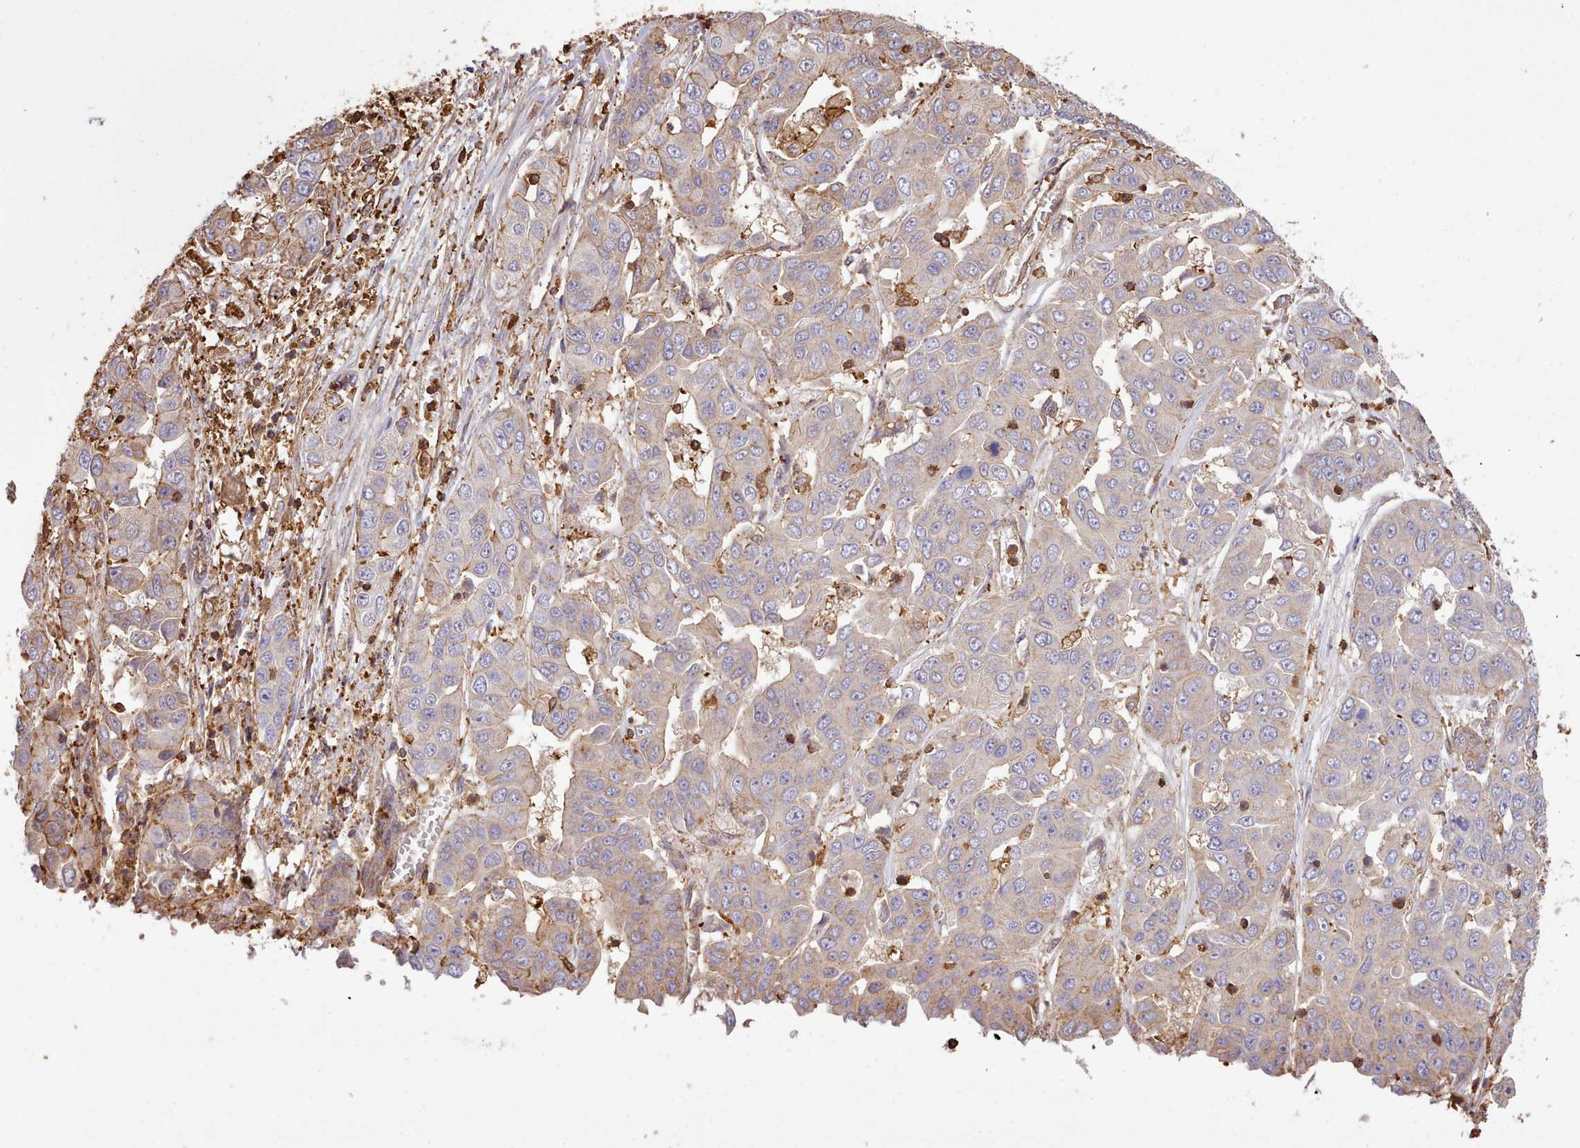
{"staining": {"intensity": "weak", "quantity": "25%-75%", "location": "cytoplasmic/membranous"}, "tissue": "liver cancer", "cell_type": "Tumor cells", "image_type": "cancer", "snomed": [{"axis": "morphology", "description": "Cholangiocarcinoma"}, {"axis": "topography", "description": "Liver"}], "caption": "A low amount of weak cytoplasmic/membranous positivity is present in about 25%-75% of tumor cells in cholangiocarcinoma (liver) tissue.", "gene": "CAPZA1", "patient": {"sex": "female", "age": 52}}